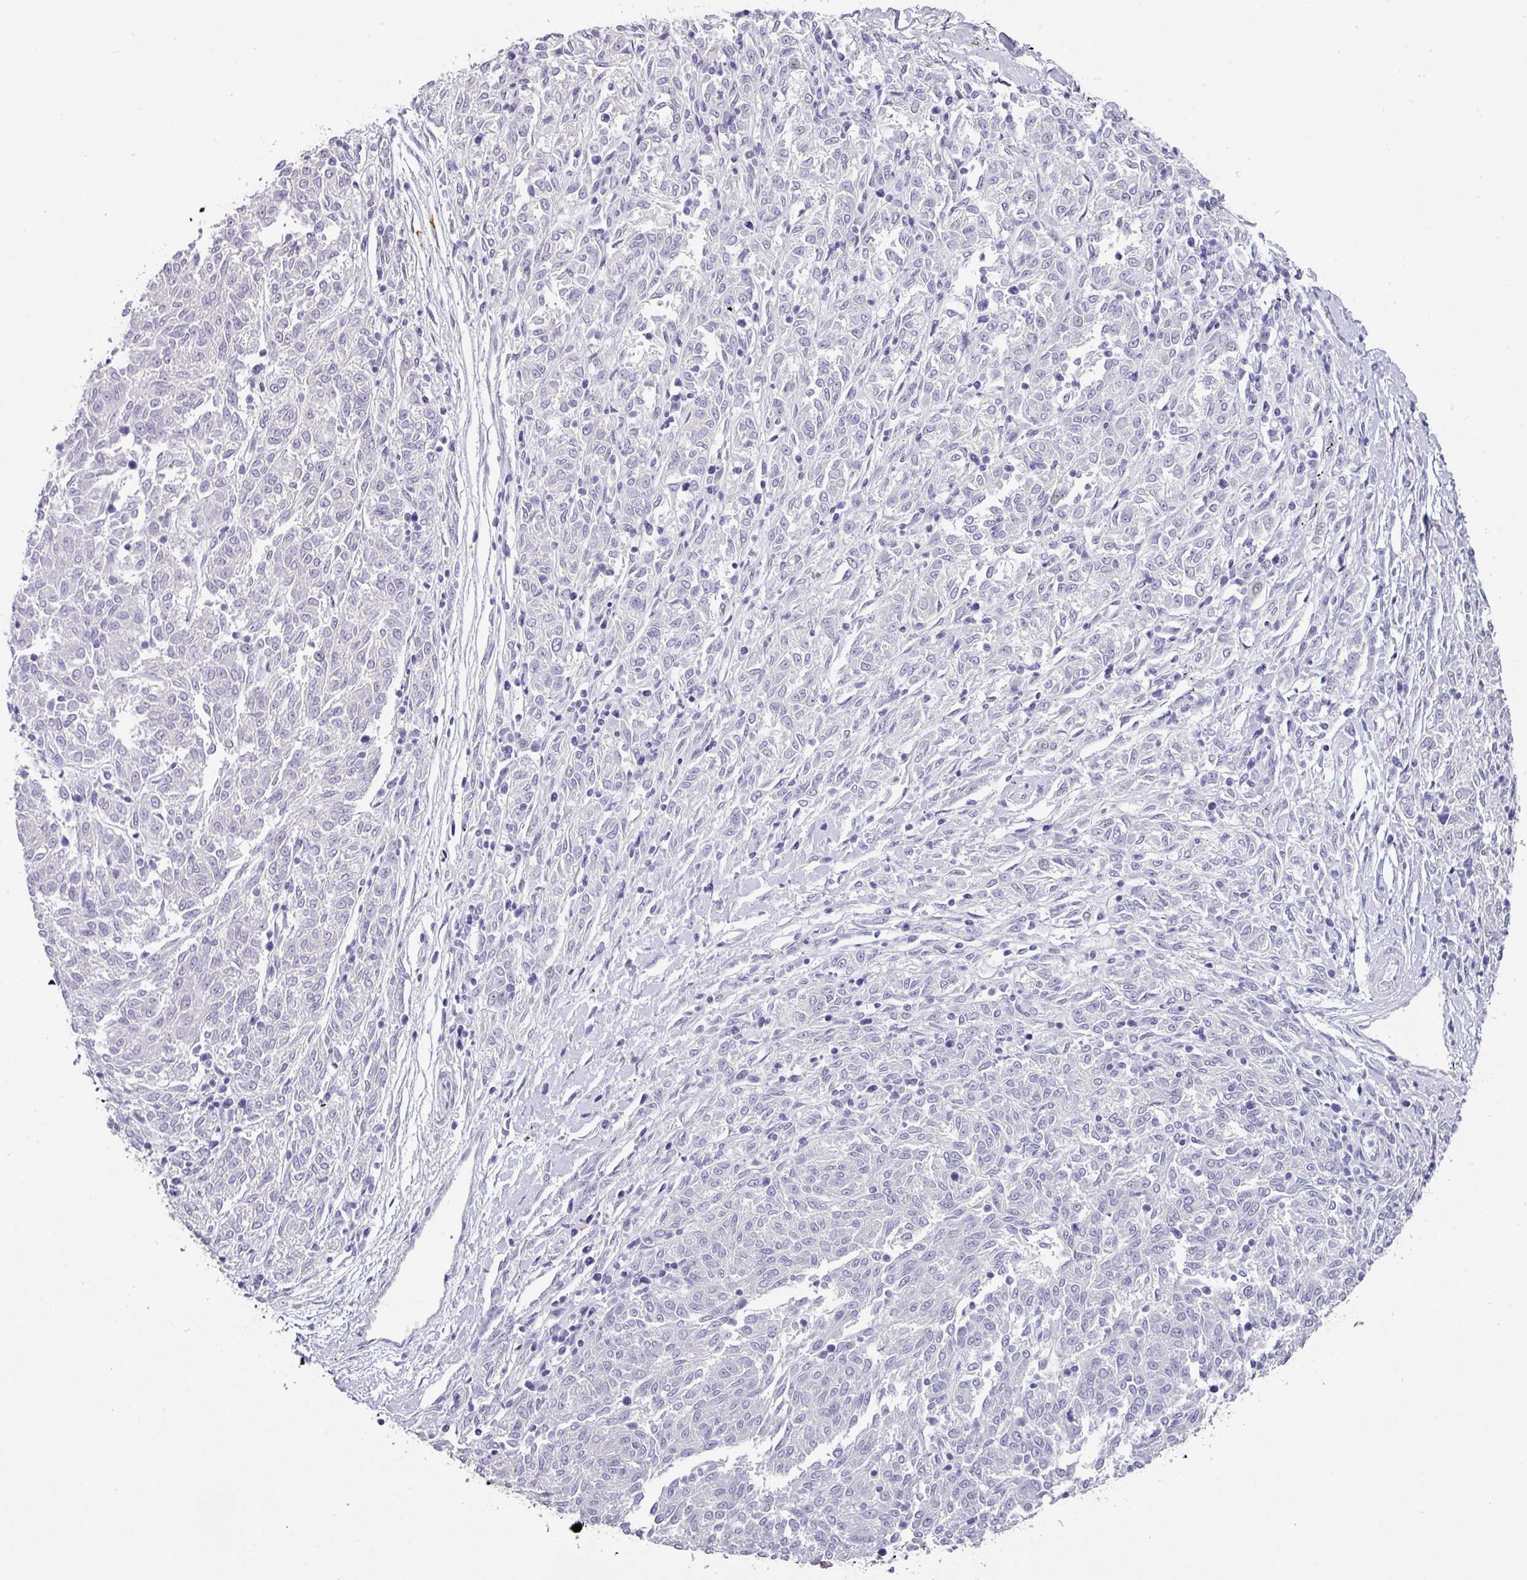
{"staining": {"intensity": "negative", "quantity": "none", "location": "none"}, "tissue": "melanoma", "cell_type": "Tumor cells", "image_type": "cancer", "snomed": [{"axis": "morphology", "description": "Malignant melanoma, NOS"}, {"axis": "topography", "description": "Skin"}], "caption": "An image of malignant melanoma stained for a protein shows no brown staining in tumor cells. (DAB immunohistochemistry (IHC) visualized using brightfield microscopy, high magnification).", "gene": "ANKRD29", "patient": {"sex": "female", "age": 72}}